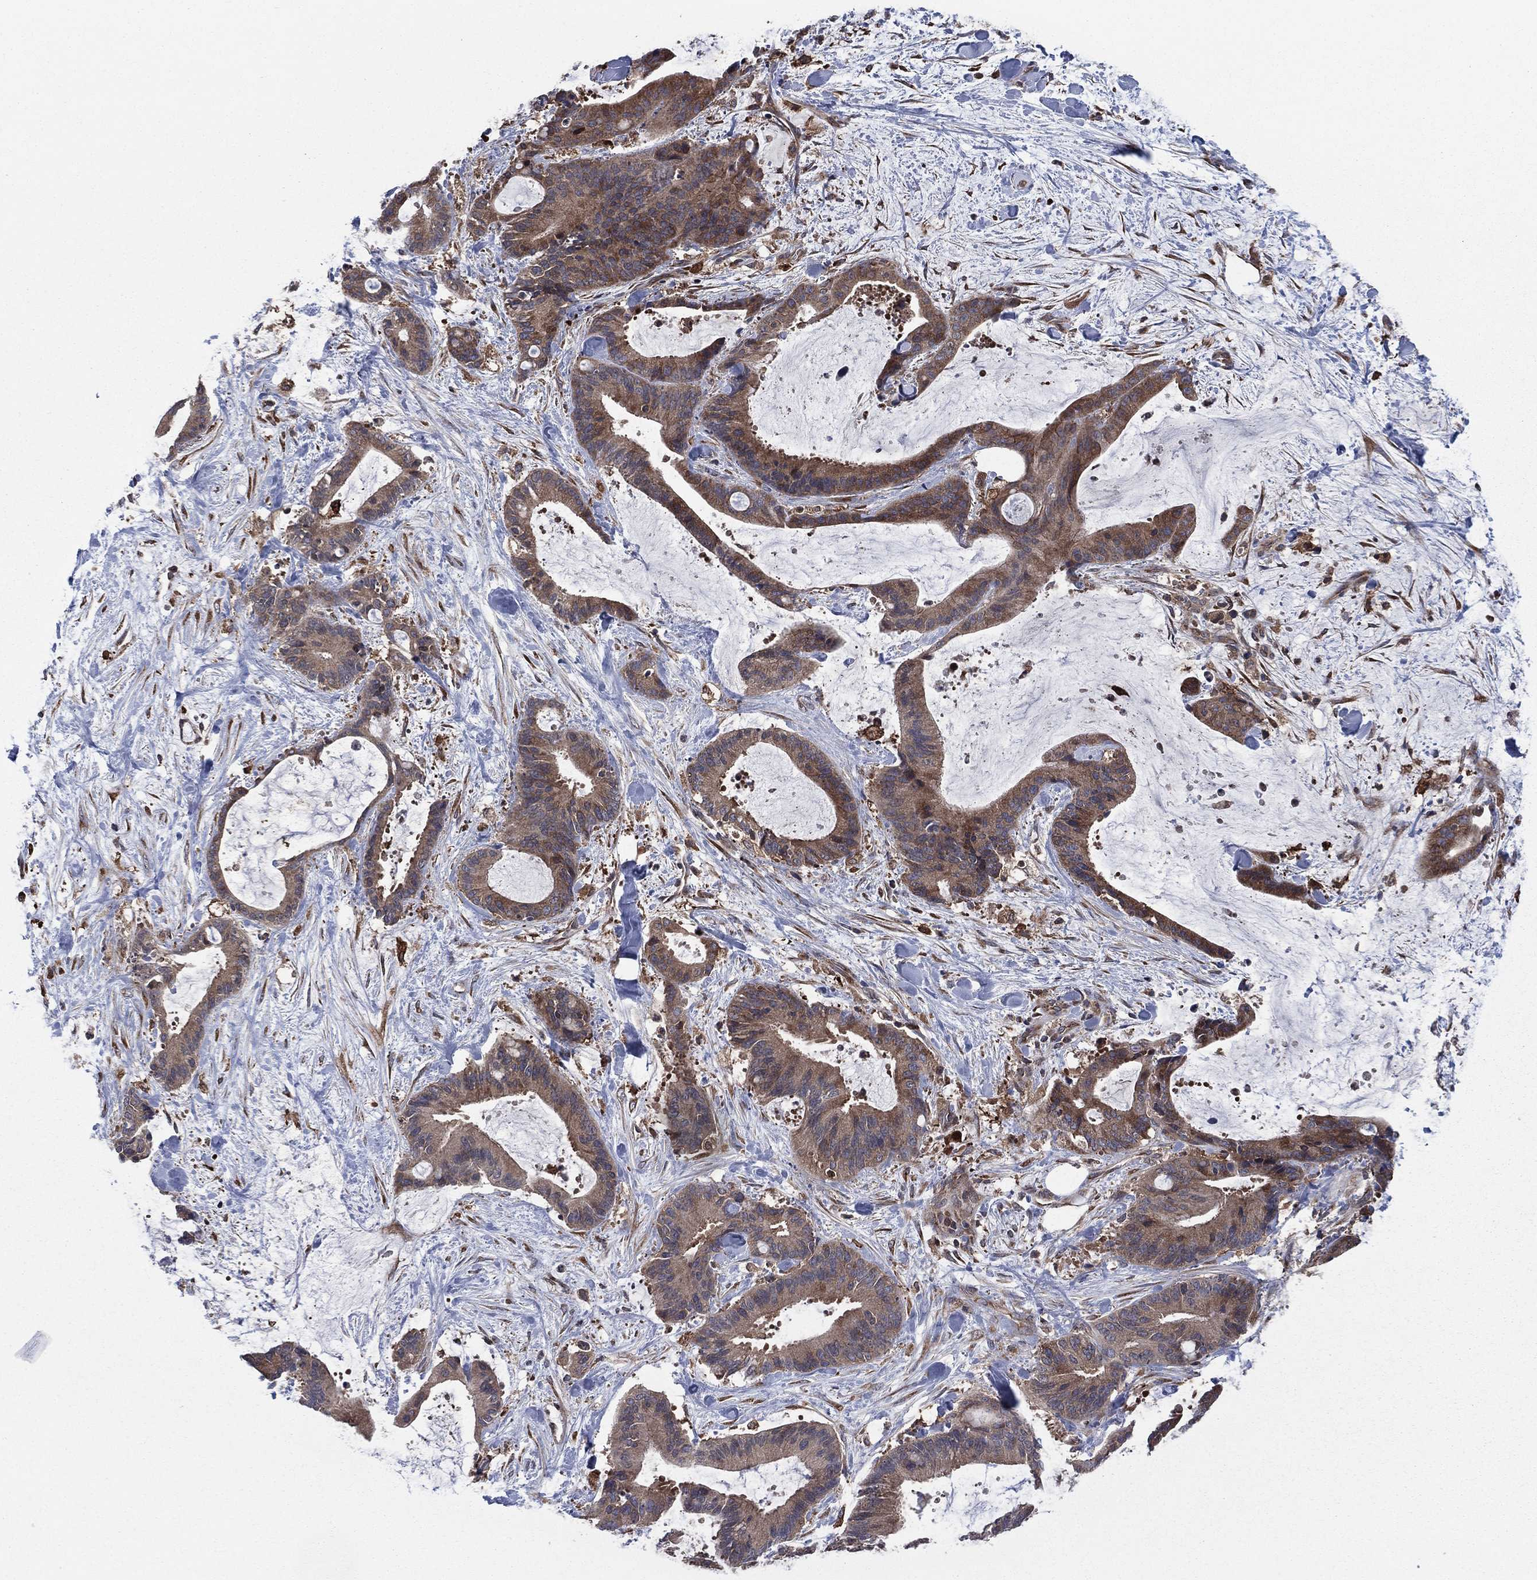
{"staining": {"intensity": "moderate", "quantity": ">75%", "location": "cytoplasmic/membranous"}, "tissue": "liver cancer", "cell_type": "Tumor cells", "image_type": "cancer", "snomed": [{"axis": "morphology", "description": "Cholangiocarcinoma"}, {"axis": "topography", "description": "Liver"}], "caption": "Immunohistochemistry (IHC) image of neoplastic tissue: human liver cancer stained using immunohistochemistry (IHC) displays medium levels of moderate protein expression localized specifically in the cytoplasmic/membranous of tumor cells, appearing as a cytoplasmic/membranous brown color.", "gene": "C2orf76", "patient": {"sex": "female", "age": 73}}